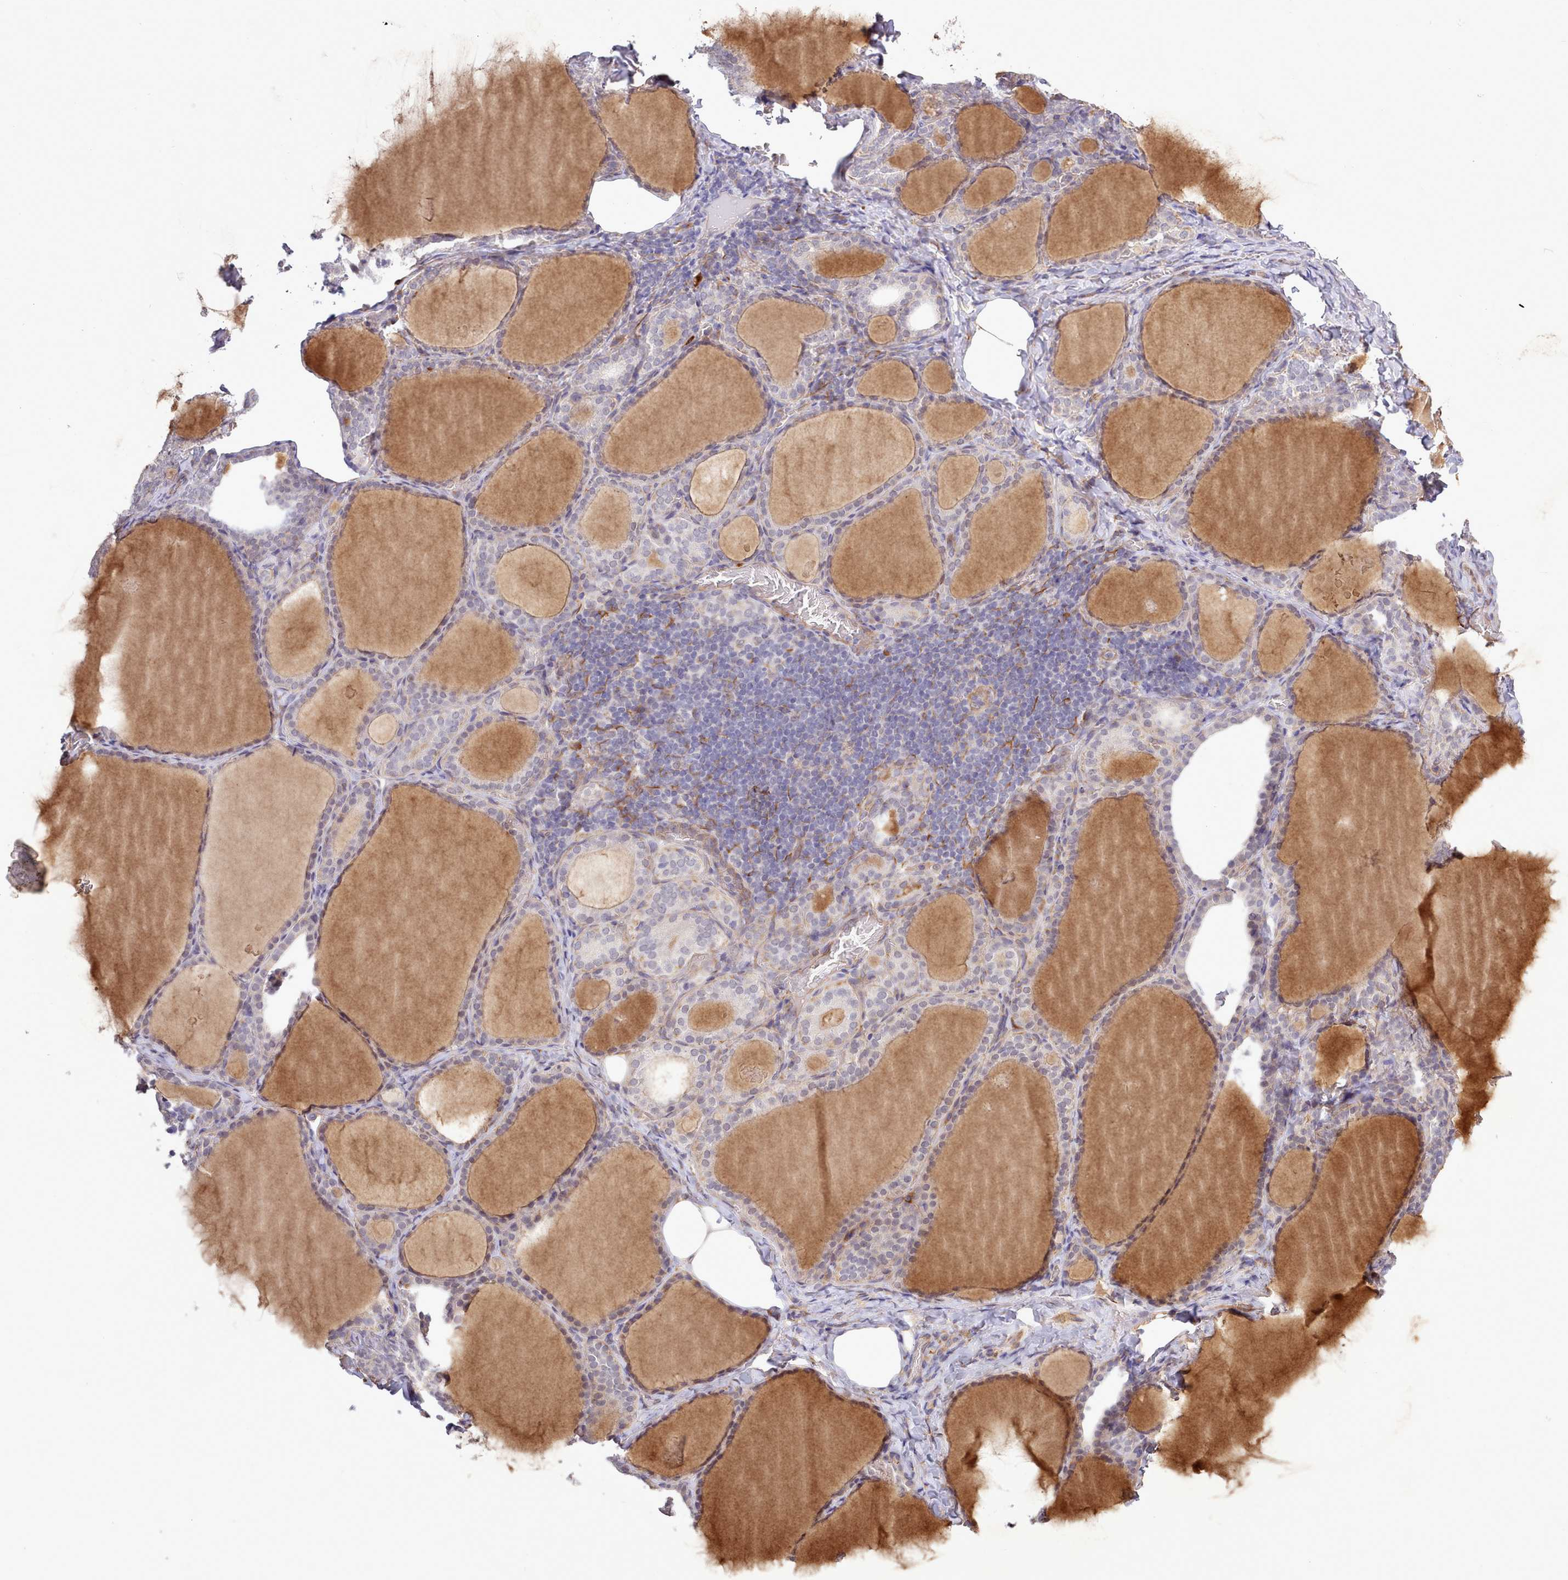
{"staining": {"intensity": "moderate", "quantity": "25%-75%", "location": "cytoplasmic/membranous"}, "tissue": "thyroid gland", "cell_type": "Glandular cells", "image_type": "normal", "snomed": [{"axis": "morphology", "description": "Normal tissue, NOS"}, {"axis": "topography", "description": "Thyroid gland"}], "caption": "Immunohistochemical staining of benign human thyroid gland demonstrates medium levels of moderate cytoplasmic/membranous positivity in approximately 25%-75% of glandular cells.", "gene": "ZC3H13", "patient": {"sex": "female", "age": 39}}